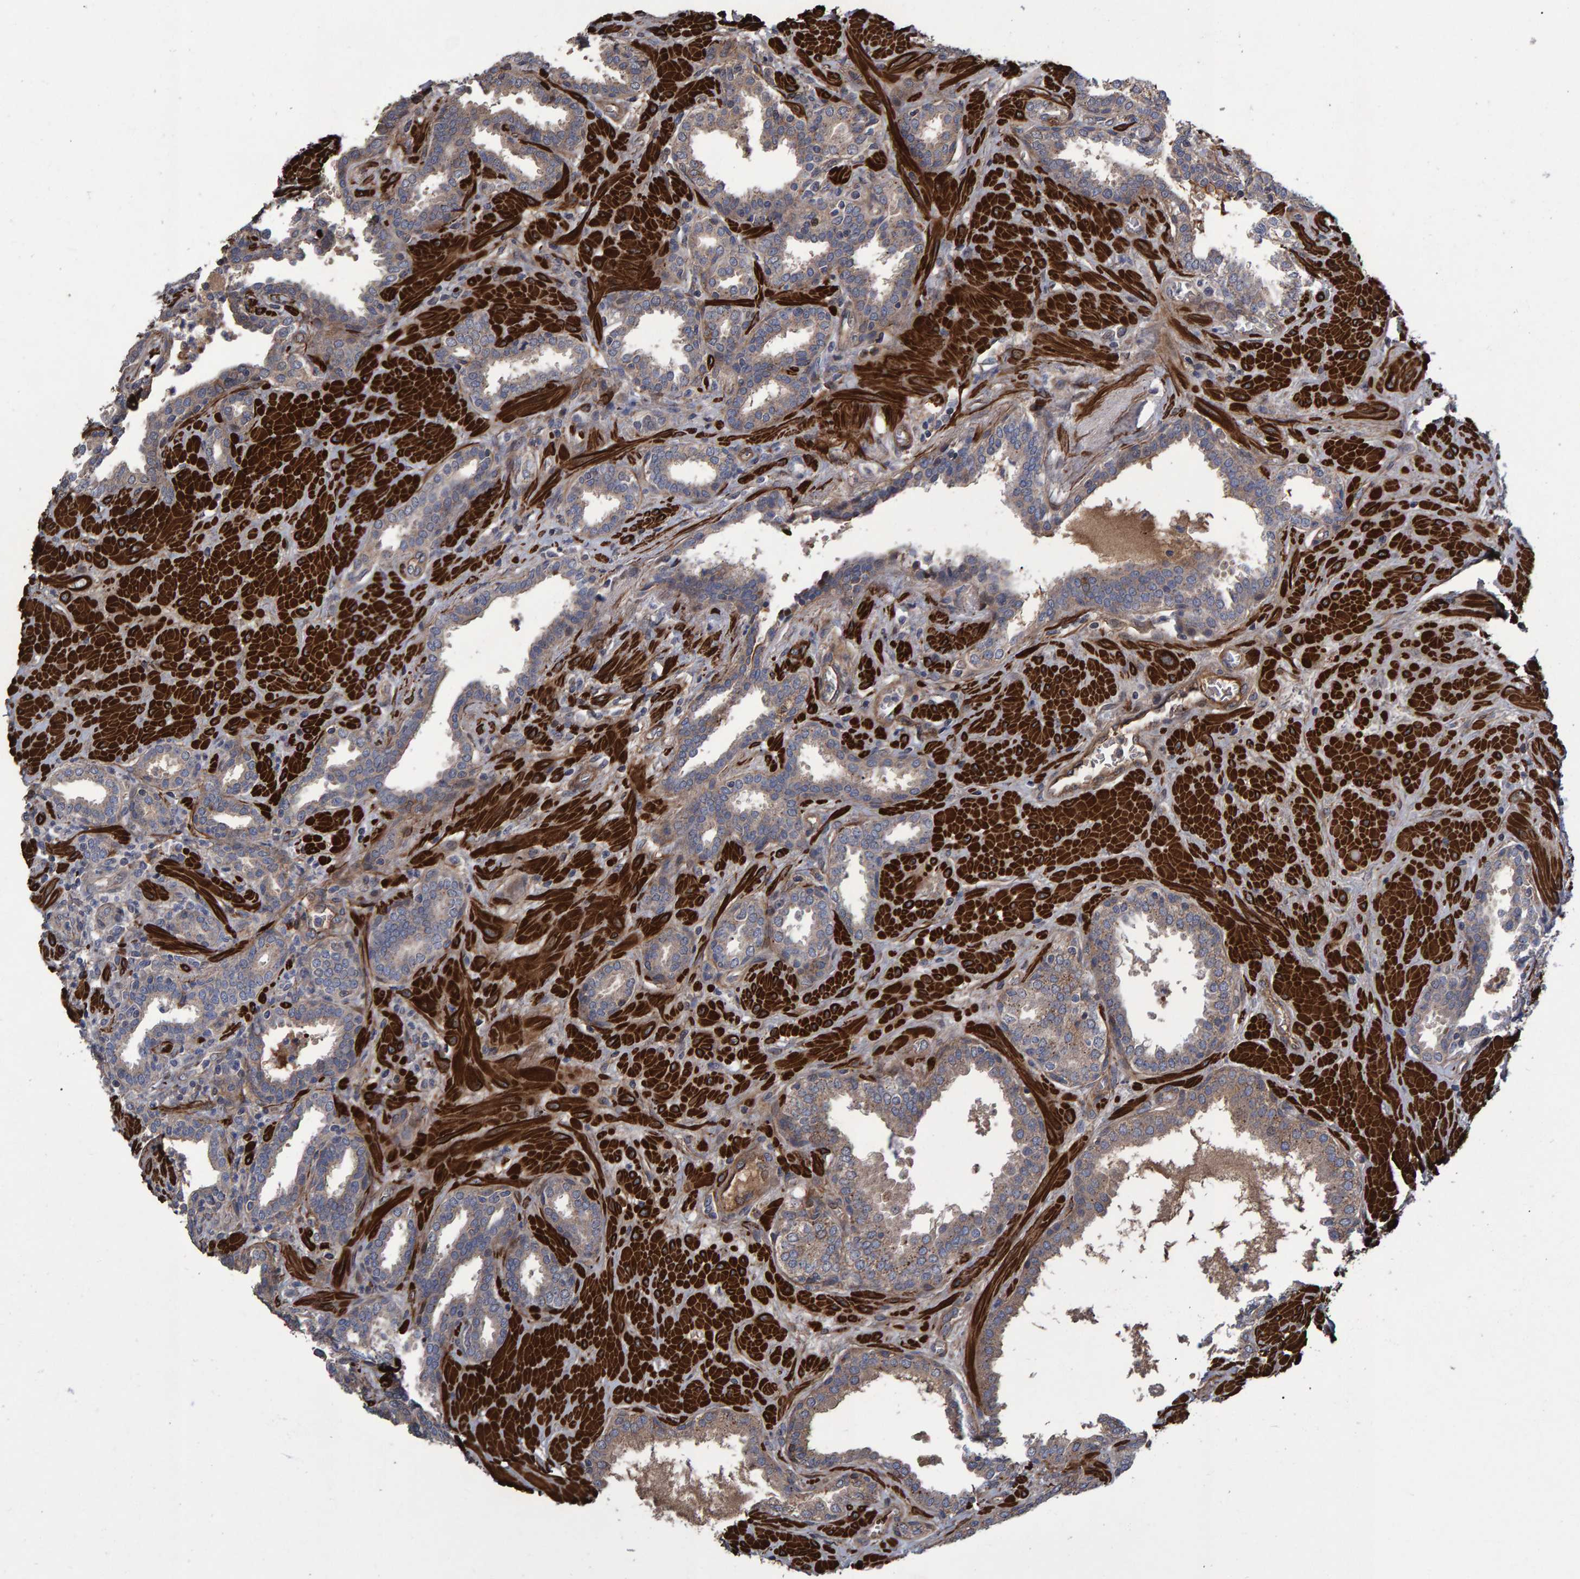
{"staining": {"intensity": "weak", "quantity": ">75%", "location": "cytoplasmic/membranous"}, "tissue": "prostate", "cell_type": "Glandular cells", "image_type": "normal", "snomed": [{"axis": "morphology", "description": "Normal tissue, NOS"}, {"axis": "topography", "description": "Prostate"}], "caption": "A histopathology image of prostate stained for a protein demonstrates weak cytoplasmic/membranous brown staining in glandular cells.", "gene": "SLIT2", "patient": {"sex": "male", "age": 51}}